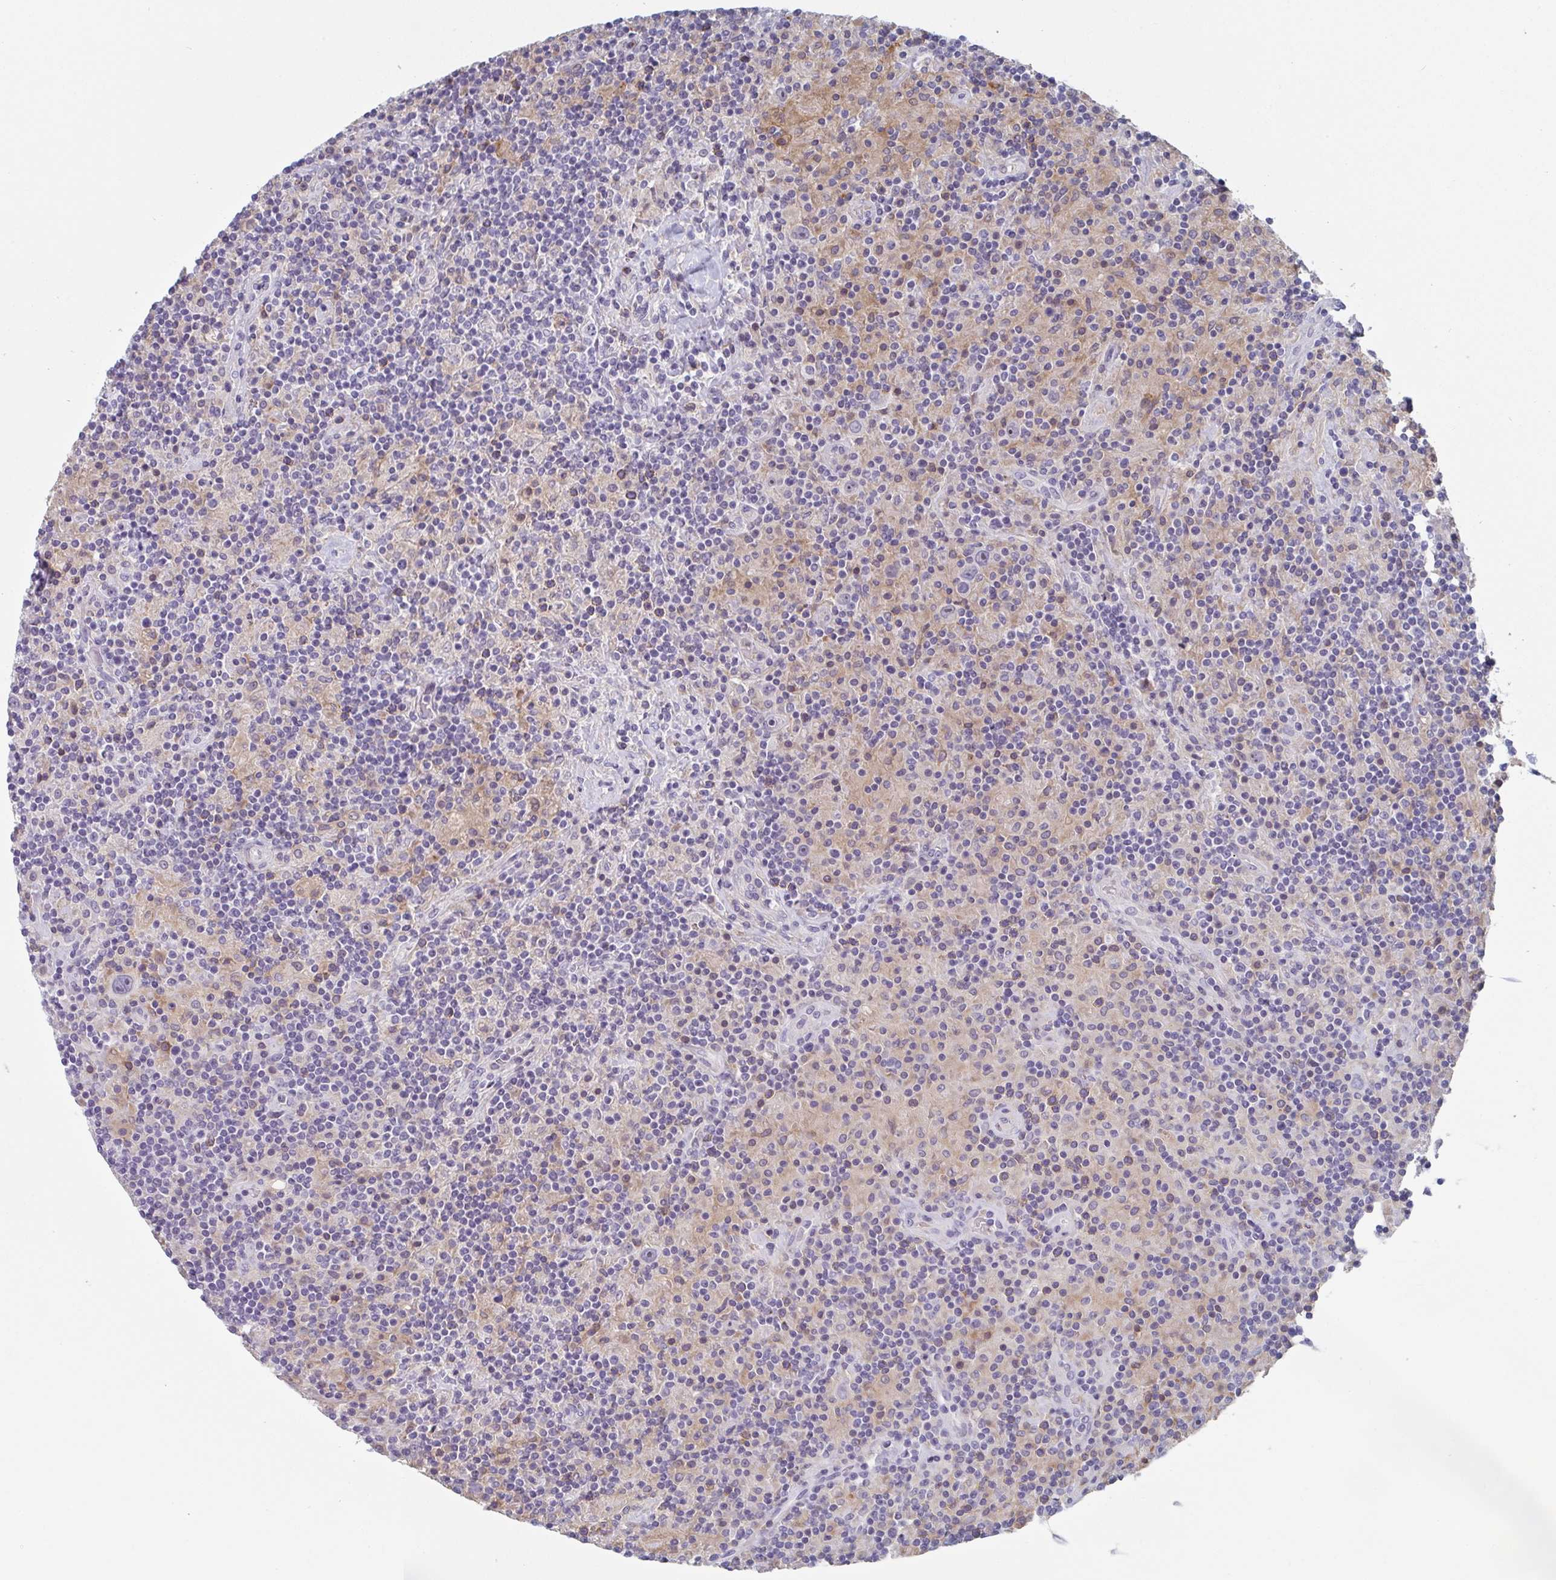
{"staining": {"intensity": "negative", "quantity": "none", "location": "none"}, "tissue": "lymphoma", "cell_type": "Tumor cells", "image_type": "cancer", "snomed": [{"axis": "morphology", "description": "Hodgkin's disease, NOS"}, {"axis": "topography", "description": "Lymph node"}], "caption": "Tumor cells are negative for protein expression in human lymphoma.", "gene": "KLHL33", "patient": {"sex": "male", "age": 70}}